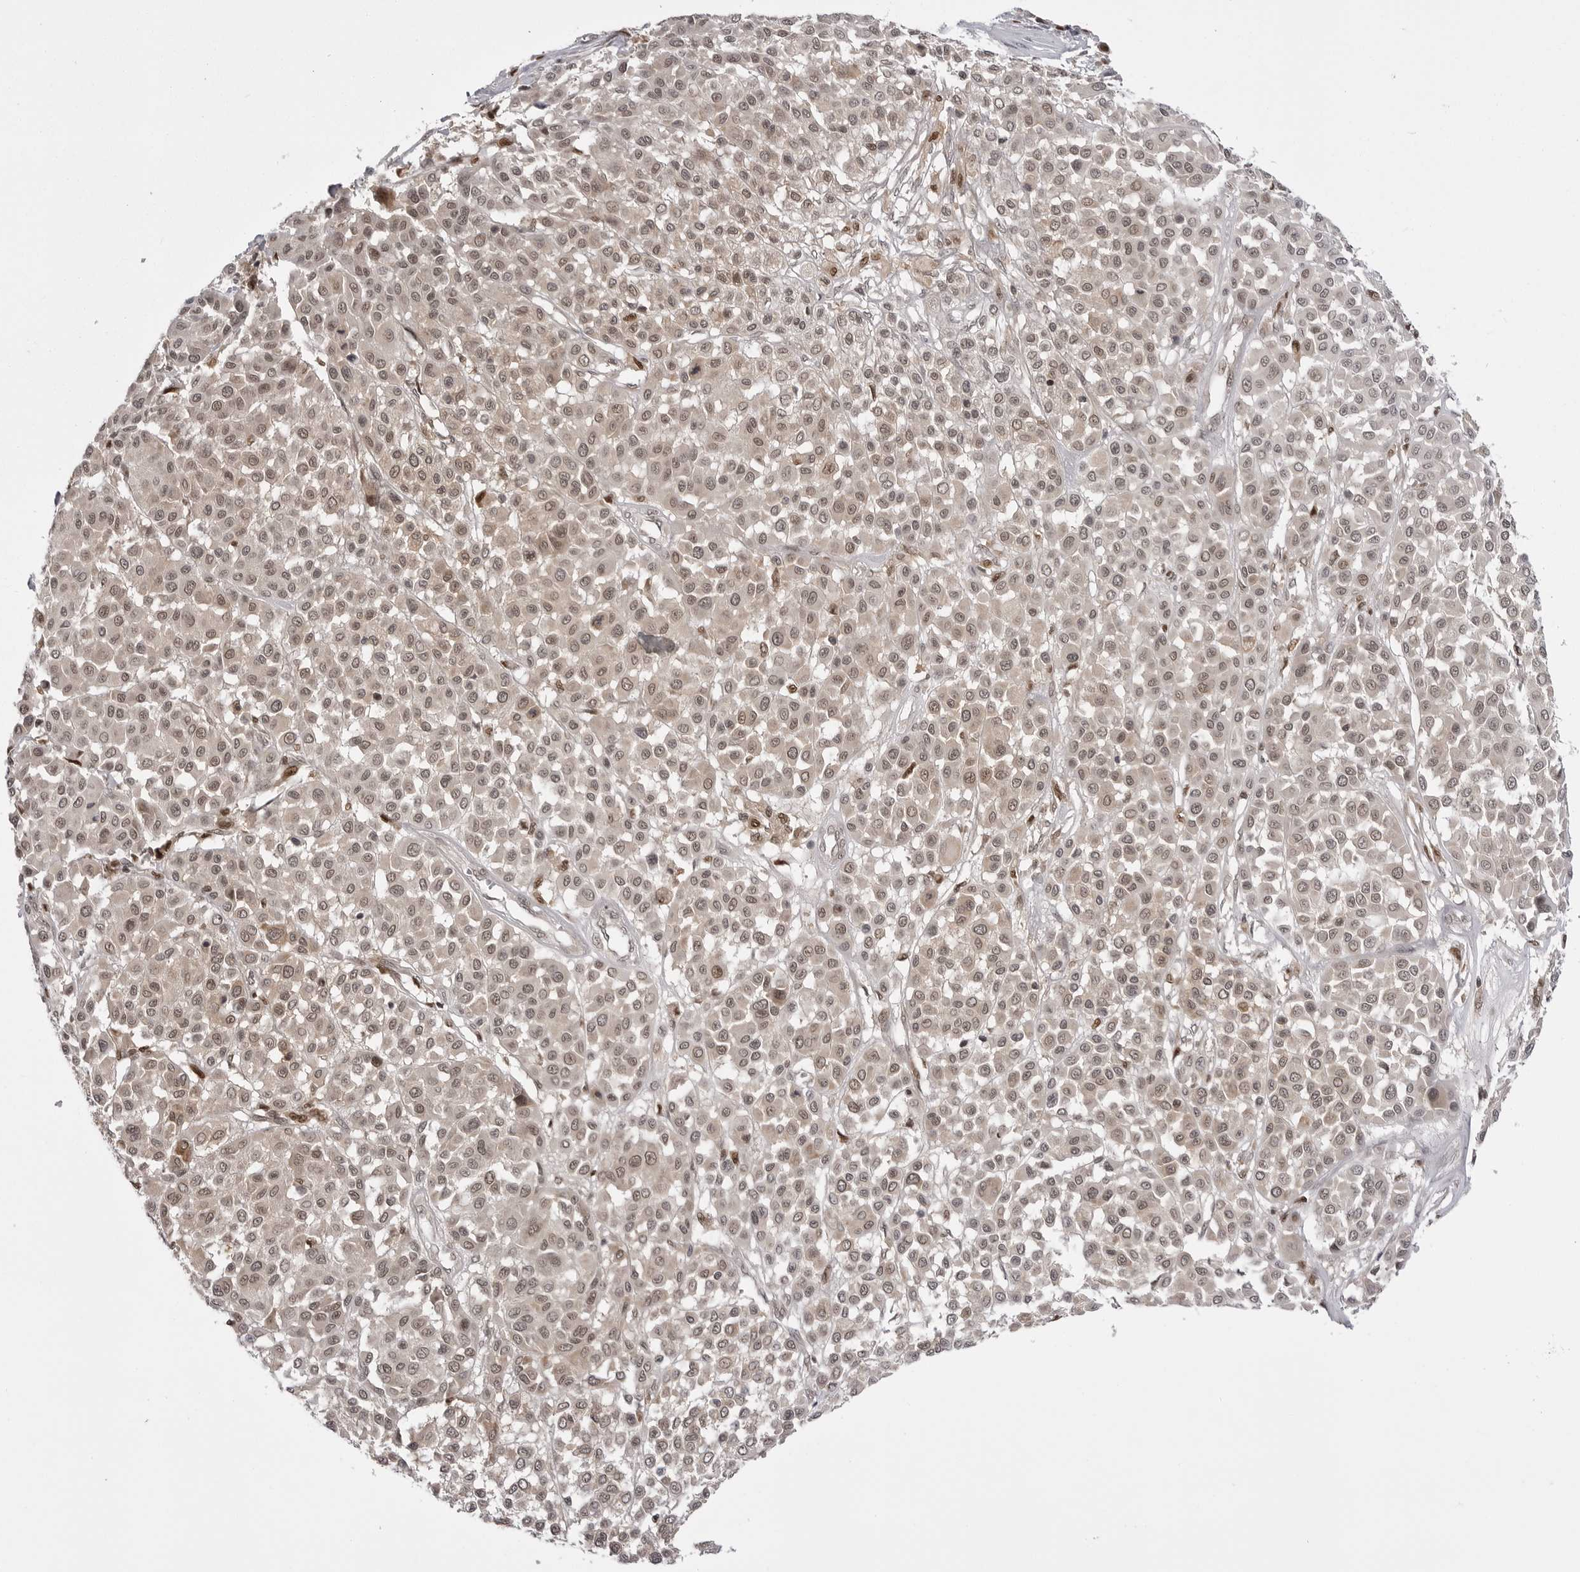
{"staining": {"intensity": "weak", "quantity": ">75%", "location": "cytoplasmic/membranous,nuclear"}, "tissue": "melanoma", "cell_type": "Tumor cells", "image_type": "cancer", "snomed": [{"axis": "morphology", "description": "Malignant melanoma, Metastatic site"}, {"axis": "topography", "description": "Soft tissue"}], "caption": "Immunohistochemical staining of melanoma displays low levels of weak cytoplasmic/membranous and nuclear expression in about >75% of tumor cells. (DAB IHC with brightfield microscopy, high magnification).", "gene": "PTK2B", "patient": {"sex": "male", "age": 41}}